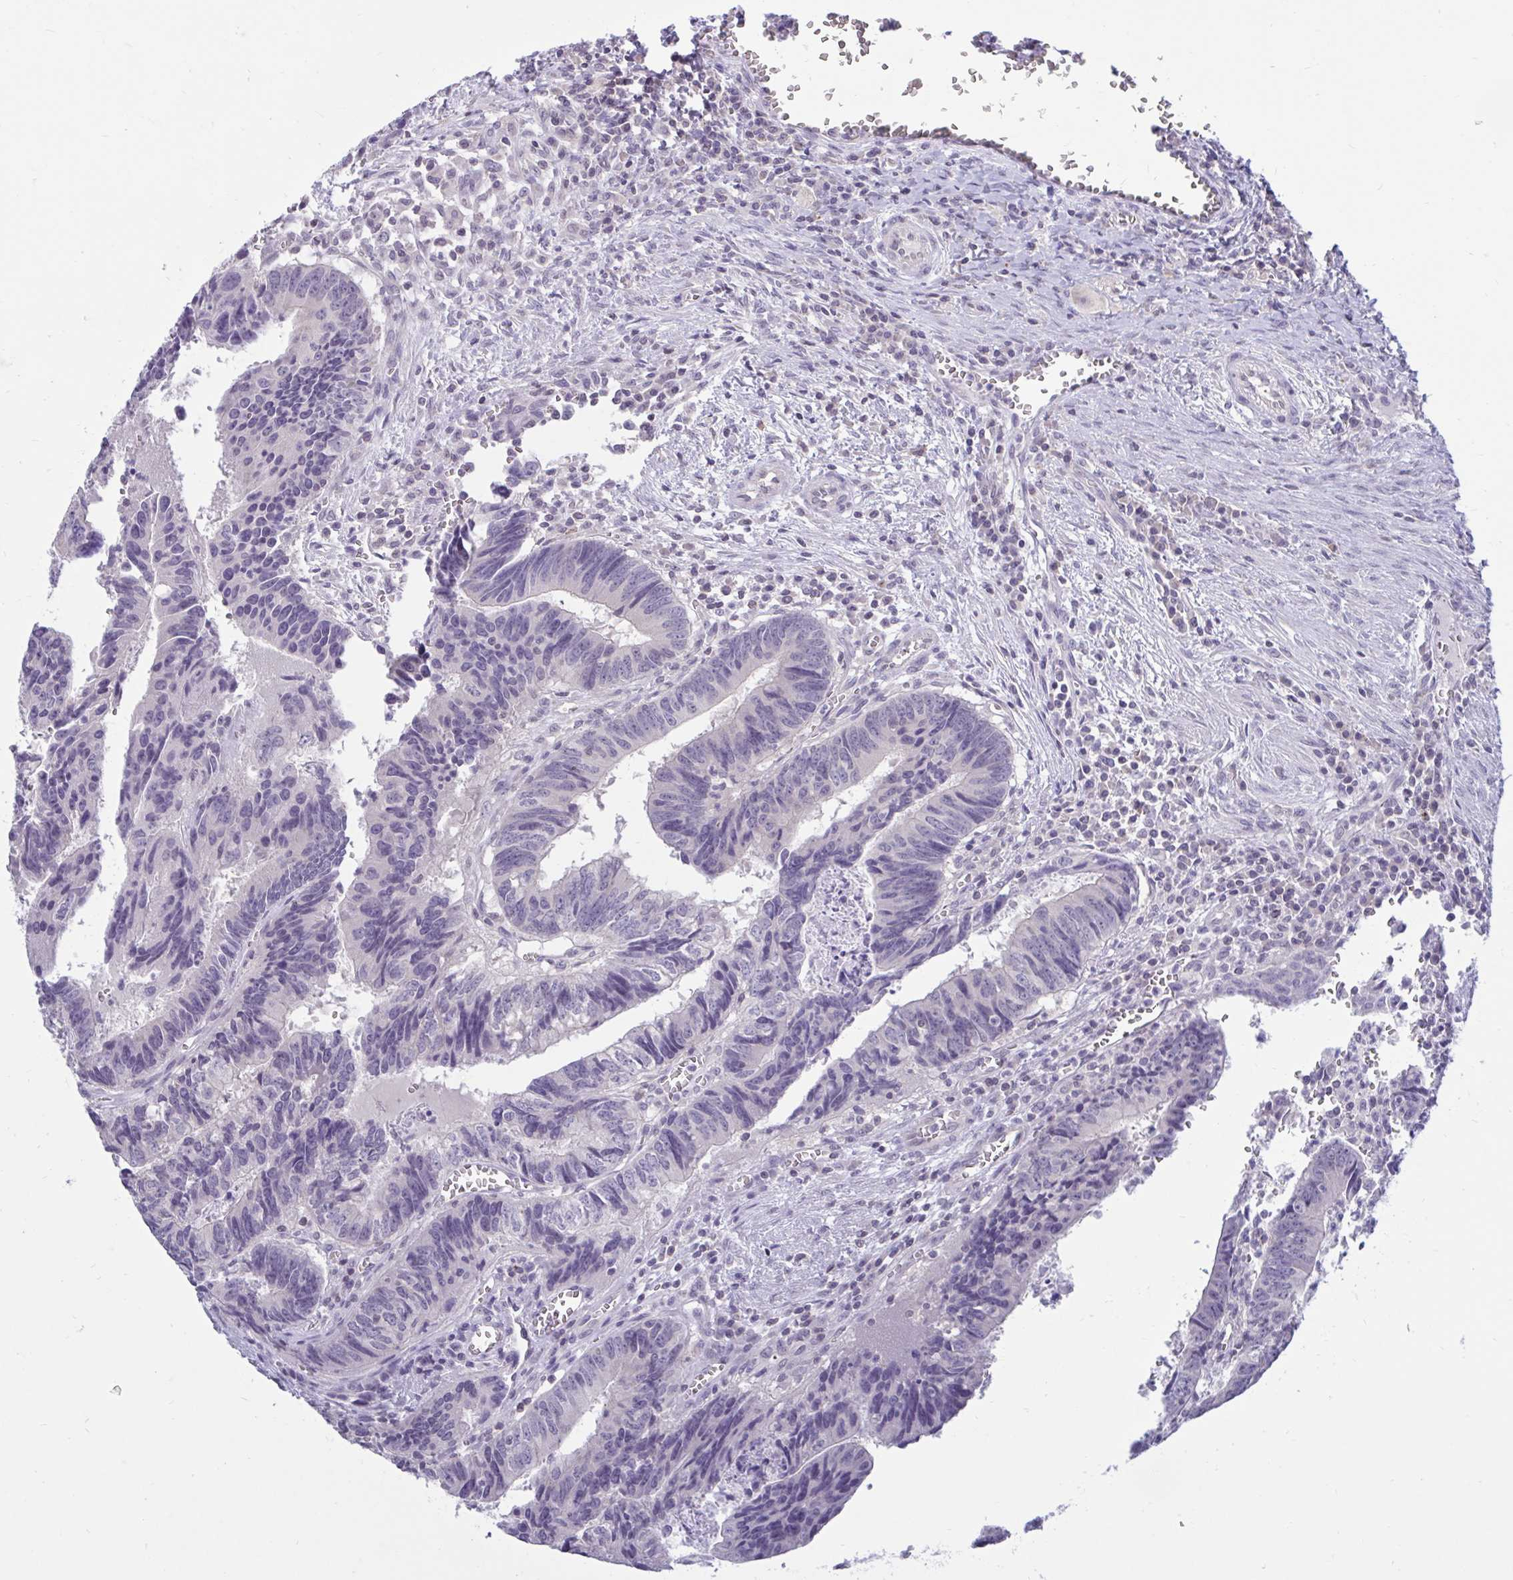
{"staining": {"intensity": "negative", "quantity": "none", "location": "none"}, "tissue": "colorectal cancer", "cell_type": "Tumor cells", "image_type": "cancer", "snomed": [{"axis": "morphology", "description": "Adenocarcinoma, NOS"}, {"axis": "topography", "description": "Colon"}], "caption": "Human colorectal cancer (adenocarcinoma) stained for a protein using immunohistochemistry shows no staining in tumor cells.", "gene": "ARPP19", "patient": {"sex": "male", "age": 86}}